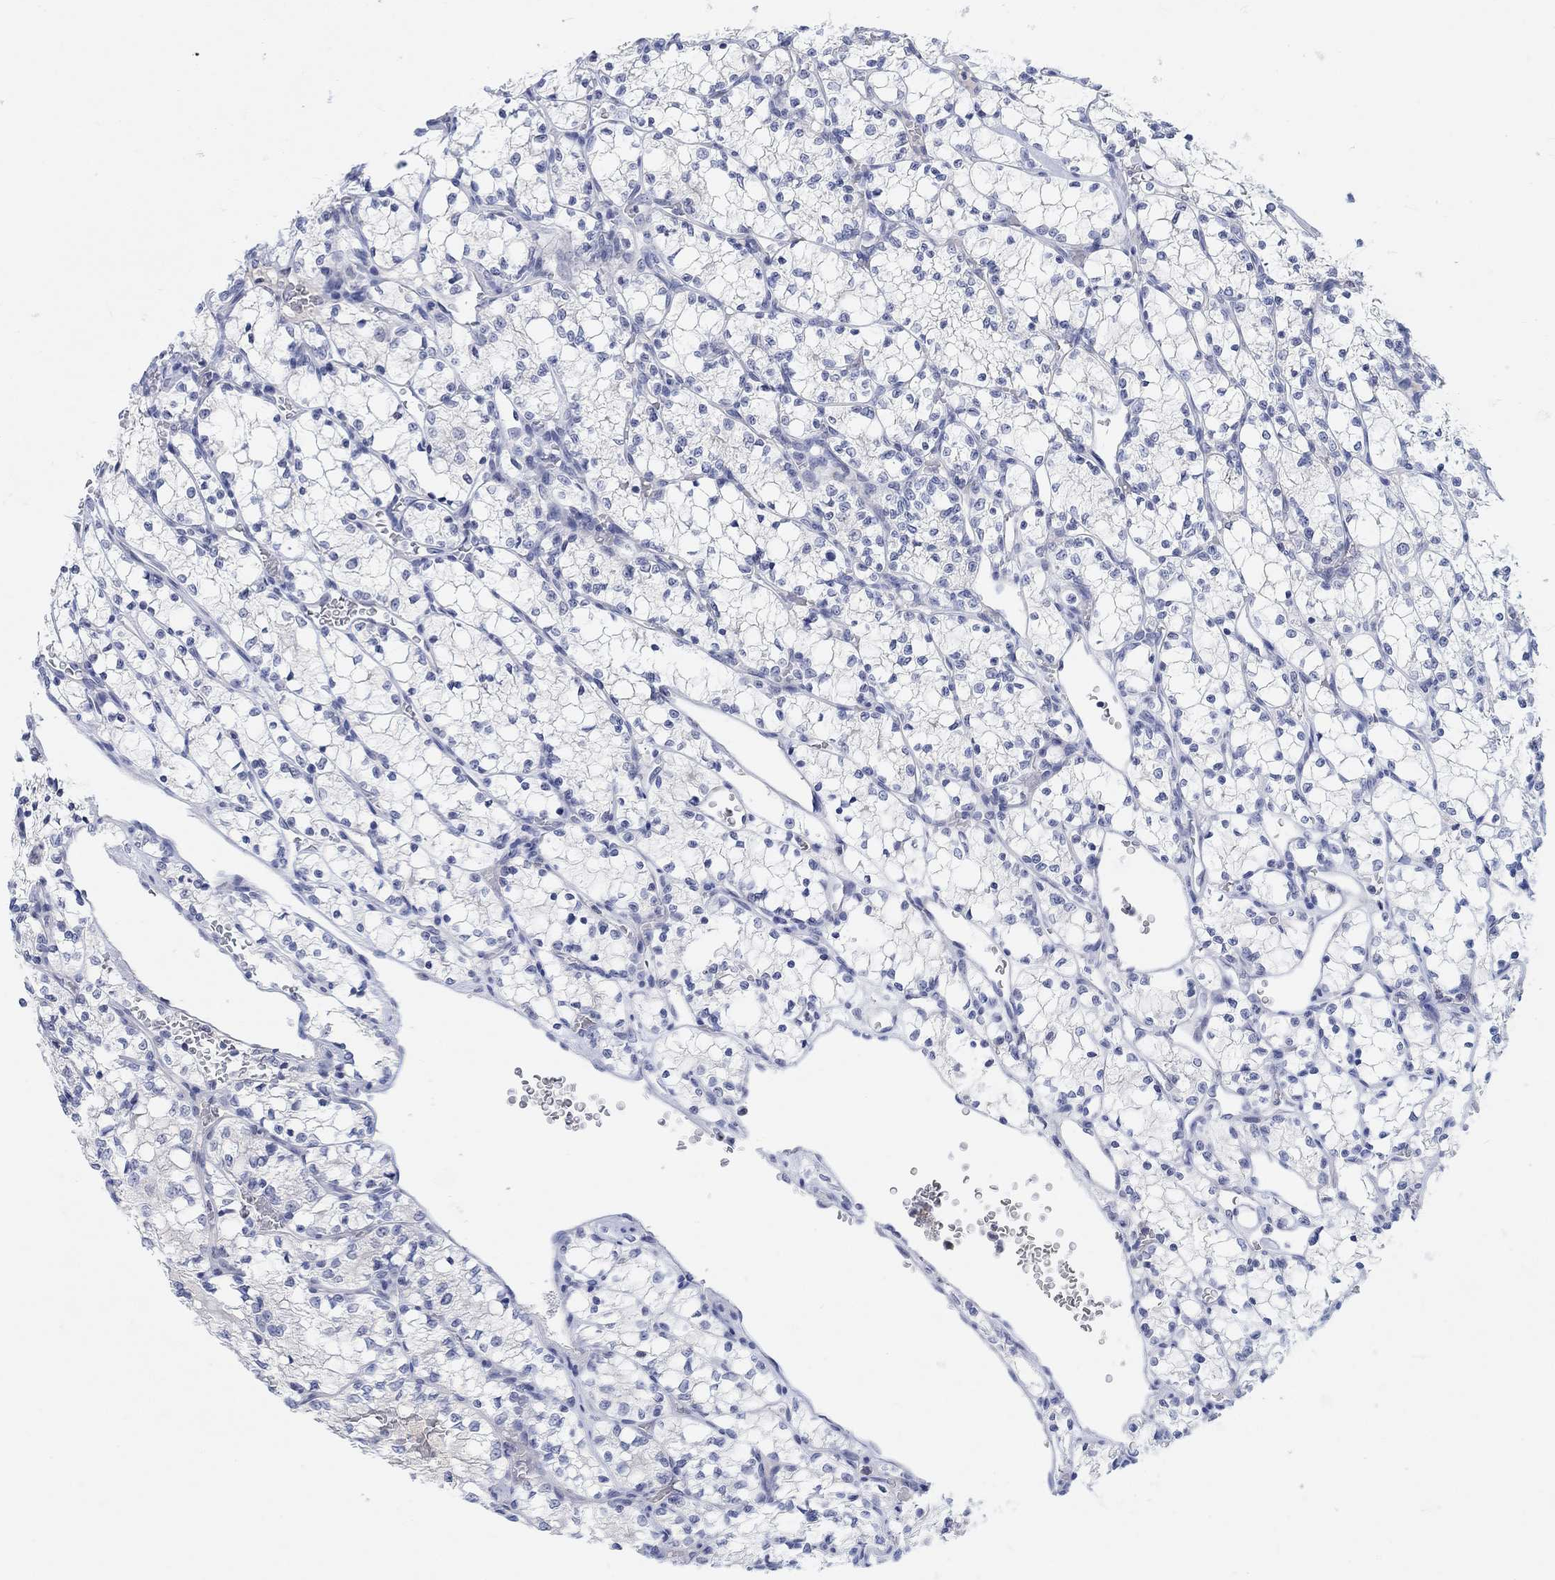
{"staining": {"intensity": "negative", "quantity": "none", "location": "none"}, "tissue": "renal cancer", "cell_type": "Tumor cells", "image_type": "cancer", "snomed": [{"axis": "morphology", "description": "Adenocarcinoma, NOS"}, {"axis": "topography", "description": "Kidney"}], "caption": "Protein analysis of renal cancer shows no significant positivity in tumor cells.", "gene": "ATP6V1E2", "patient": {"sex": "female", "age": 69}}